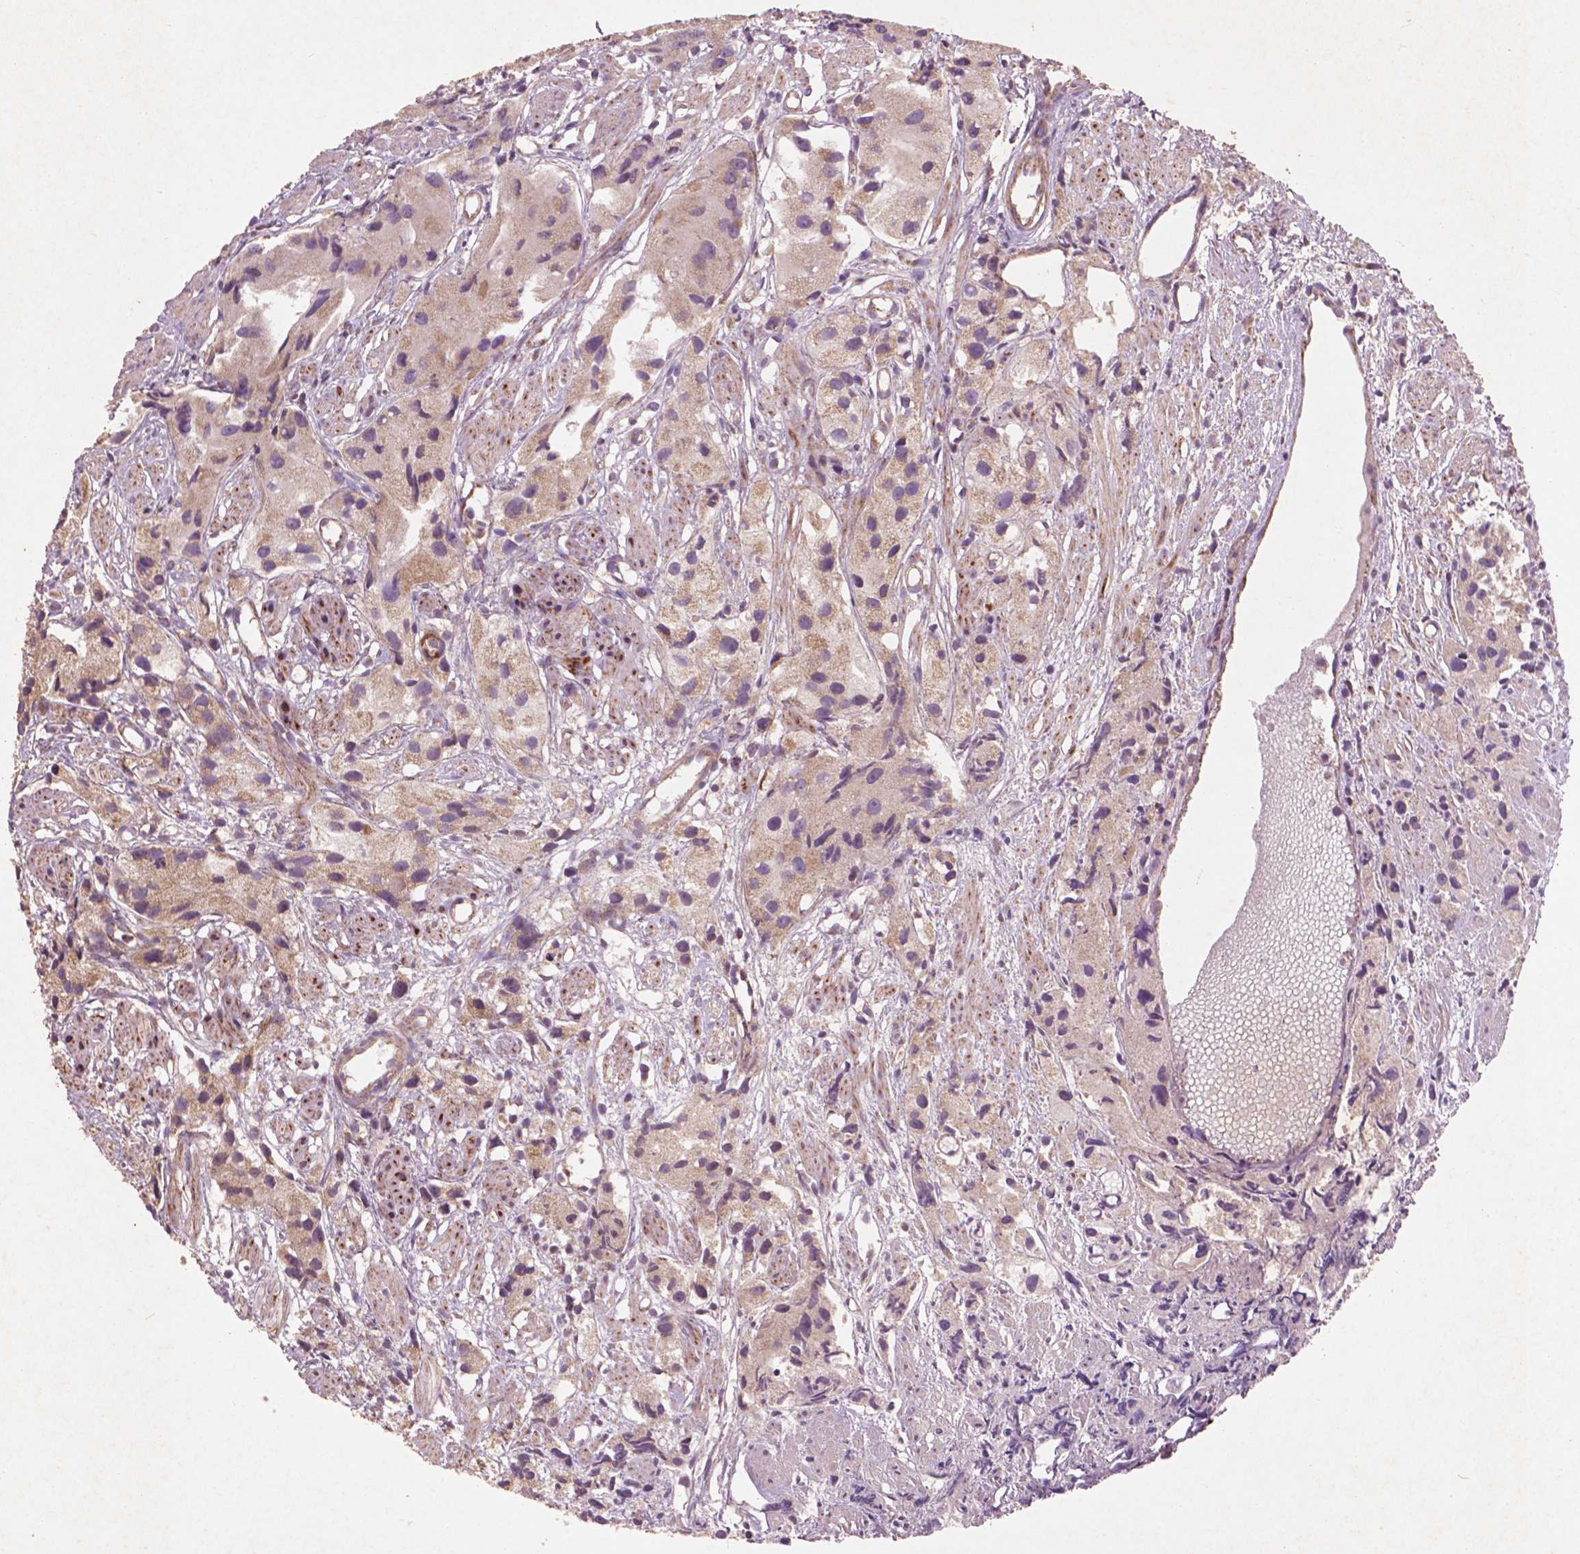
{"staining": {"intensity": "moderate", "quantity": "25%-75%", "location": "cytoplasmic/membranous"}, "tissue": "prostate cancer", "cell_type": "Tumor cells", "image_type": "cancer", "snomed": [{"axis": "morphology", "description": "Adenocarcinoma, High grade"}, {"axis": "topography", "description": "Prostate"}], "caption": "A brown stain labels moderate cytoplasmic/membranous positivity of a protein in prostate cancer tumor cells.", "gene": "NLRX1", "patient": {"sex": "male", "age": 68}}